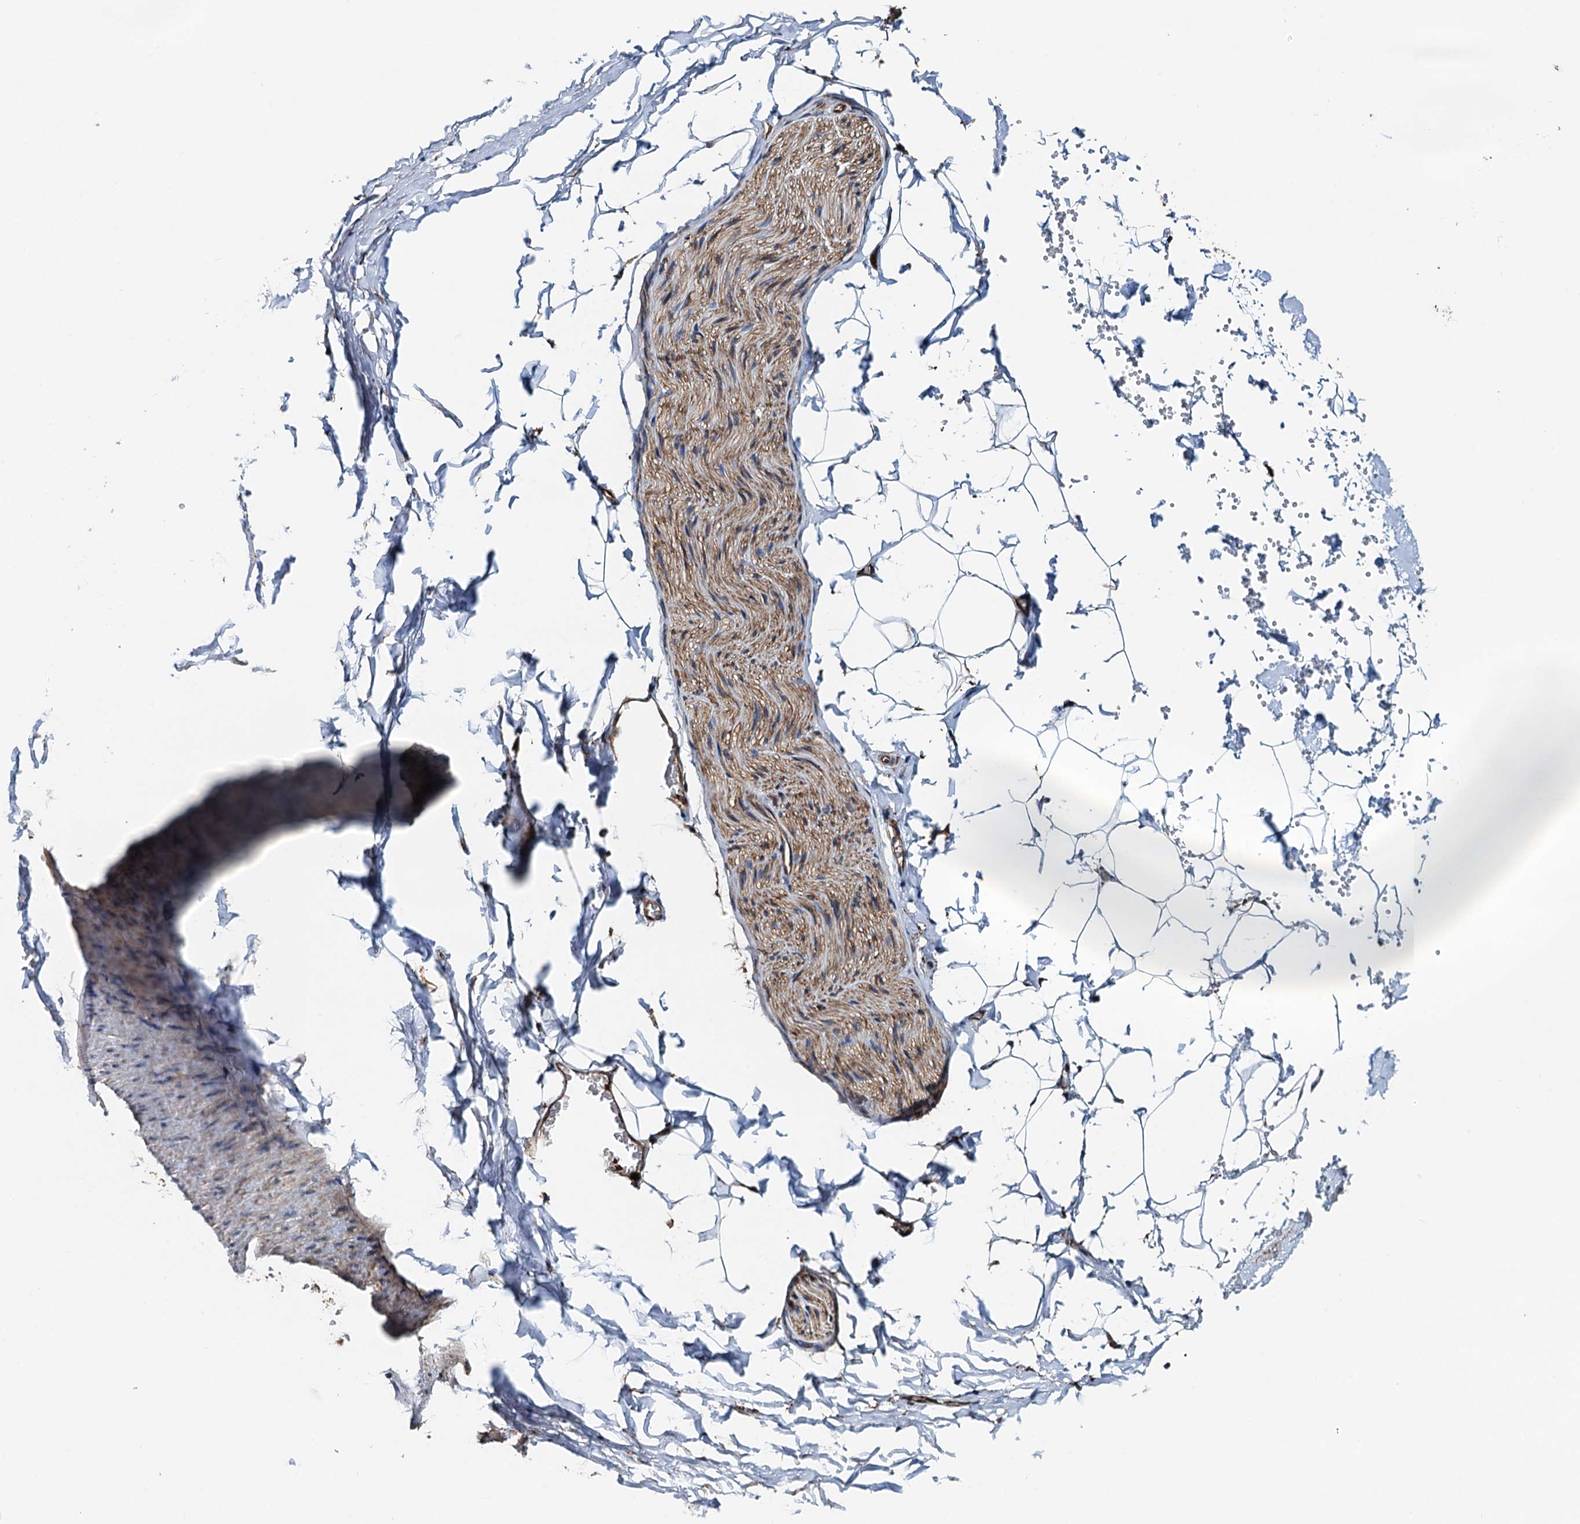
{"staining": {"intensity": "moderate", "quantity": ">75%", "location": "cytoplasmic/membranous,nuclear"}, "tissue": "adipose tissue", "cell_type": "Adipocytes", "image_type": "normal", "snomed": [{"axis": "morphology", "description": "Normal tissue, NOS"}, {"axis": "topography", "description": "Gallbladder"}, {"axis": "topography", "description": "Peripheral nerve tissue"}], "caption": "Immunohistochemical staining of unremarkable adipose tissue reveals moderate cytoplasmic/membranous,nuclear protein expression in approximately >75% of adipocytes. Nuclei are stained in blue.", "gene": "USP6NL", "patient": {"sex": "male", "age": 38}}